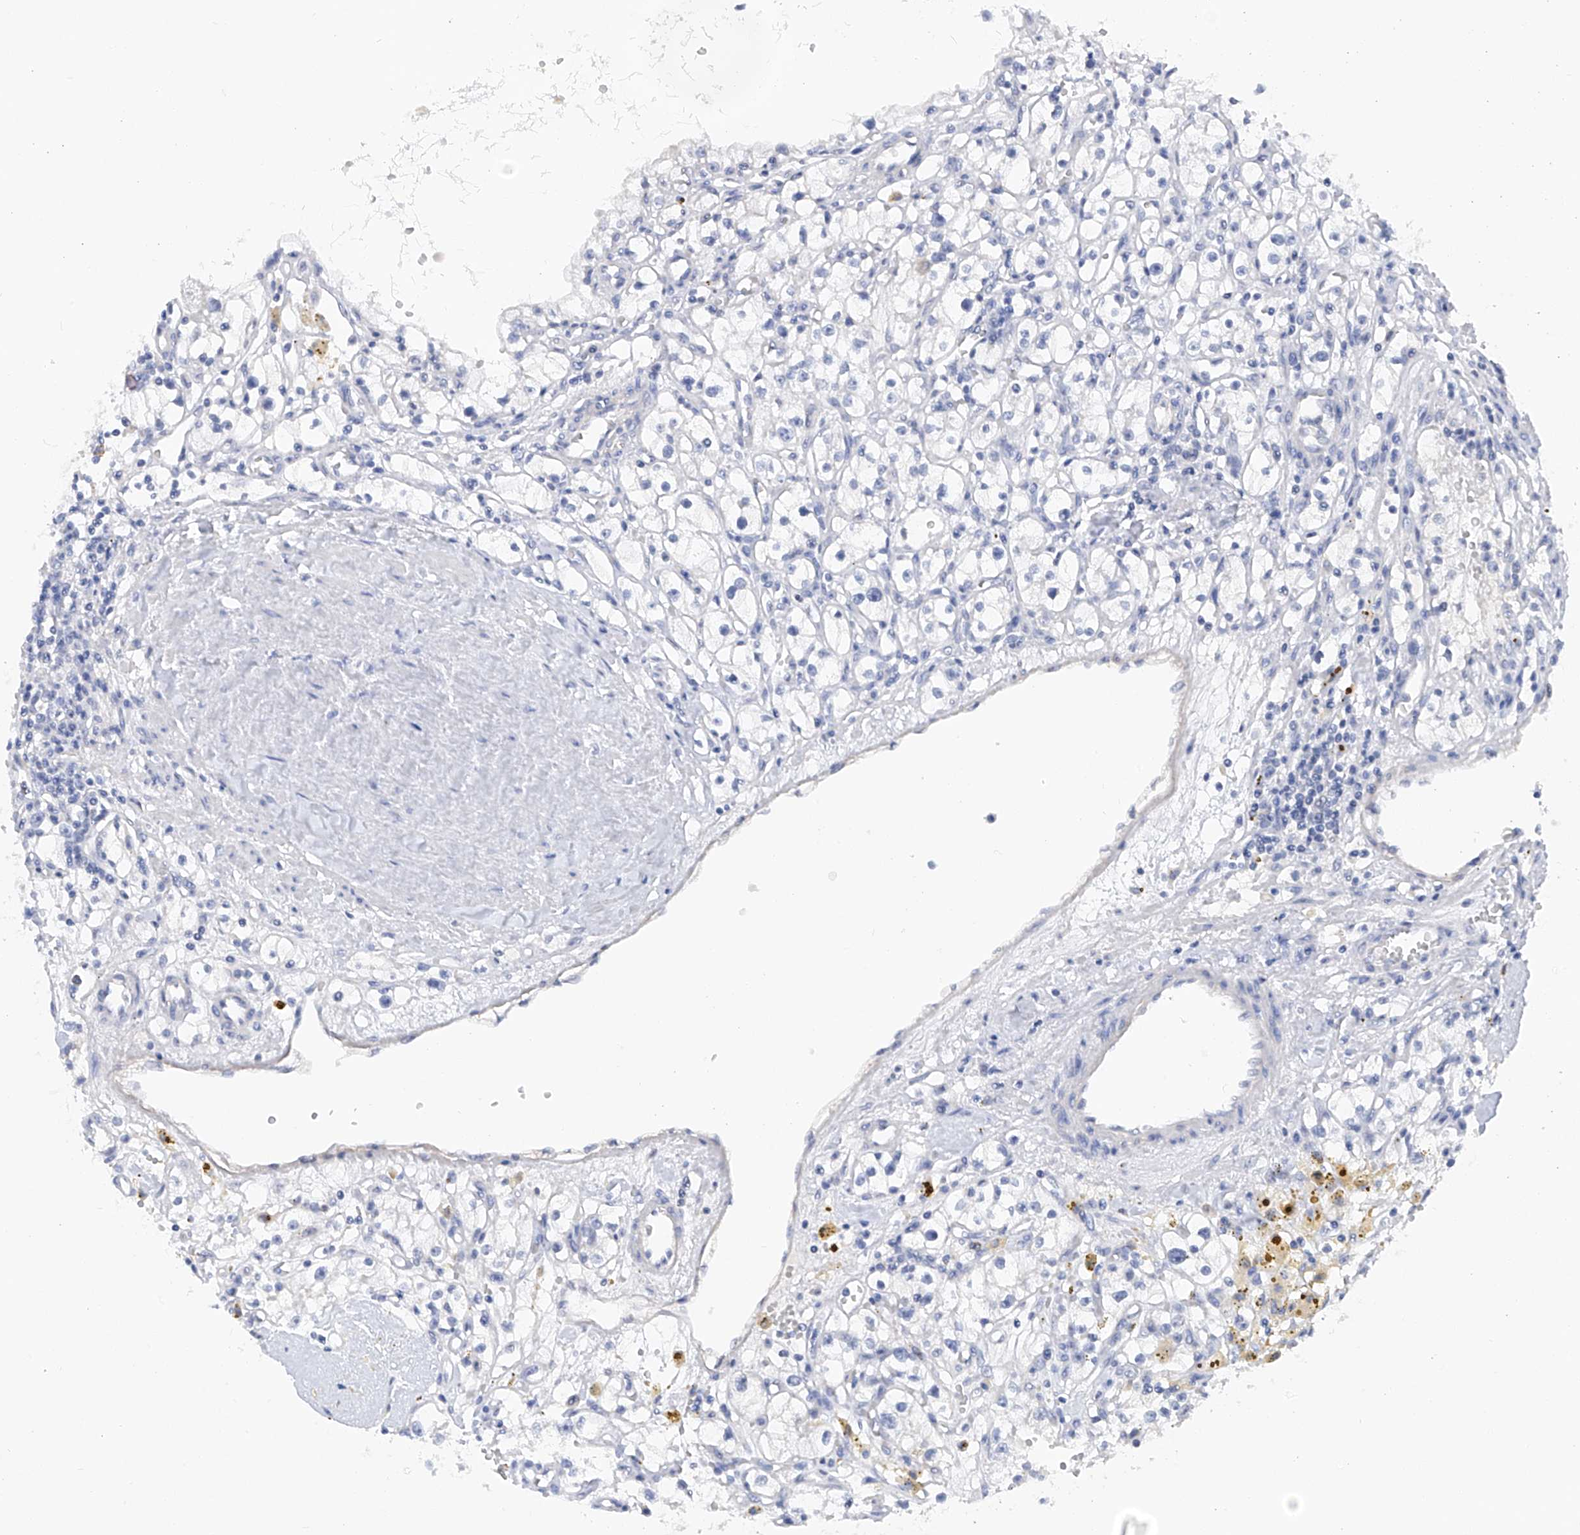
{"staining": {"intensity": "negative", "quantity": "none", "location": "none"}, "tissue": "renal cancer", "cell_type": "Tumor cells", "image_type": "cancer", "snomed": [{"axis": "morphology", "description": "Adenocarcinoma, NOS"}, {"axis": "topography", "description": "Kidney"}], "caption": "This is a image of immunohistochemistry staining of renal cancer, which shows no staining in tumor cells. (DAB IHC, high magnification).", "gene": "PHF20", "patient": {"sex": "male", "age": 56}}